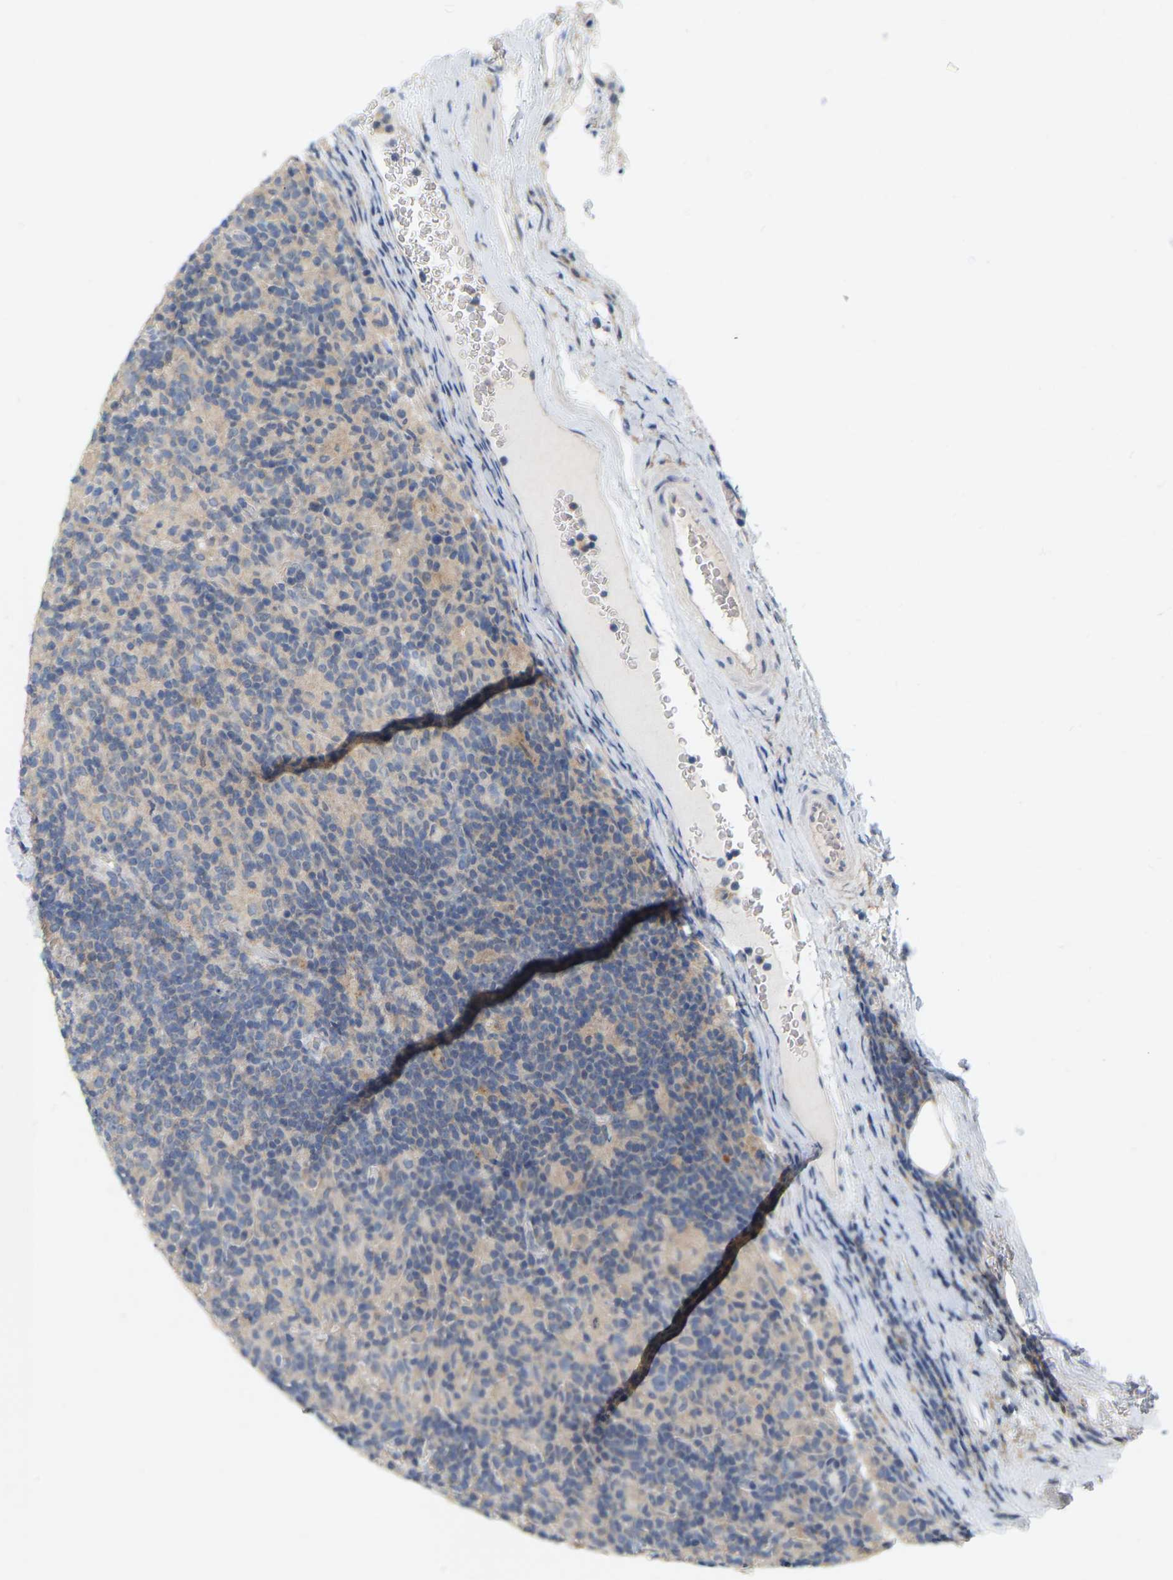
{"staining": {"intensity": "negative", "quantity": "none", "location": "none"}, "tissue": "lymphoma", "cell_type": "Tumor cells", "image_type": "cancer", "snomed": [{"axis": "morphology", "description": "Hodgkin's disease, NOS"}, {"axis": "topography", "description": "Lymph node"}], "caption": "A micrograph of human Hodgkin's disease is negative for staining in tumor cells.", "gene": "WIPI2", "patient": {"sex": "male", "age": 70}}